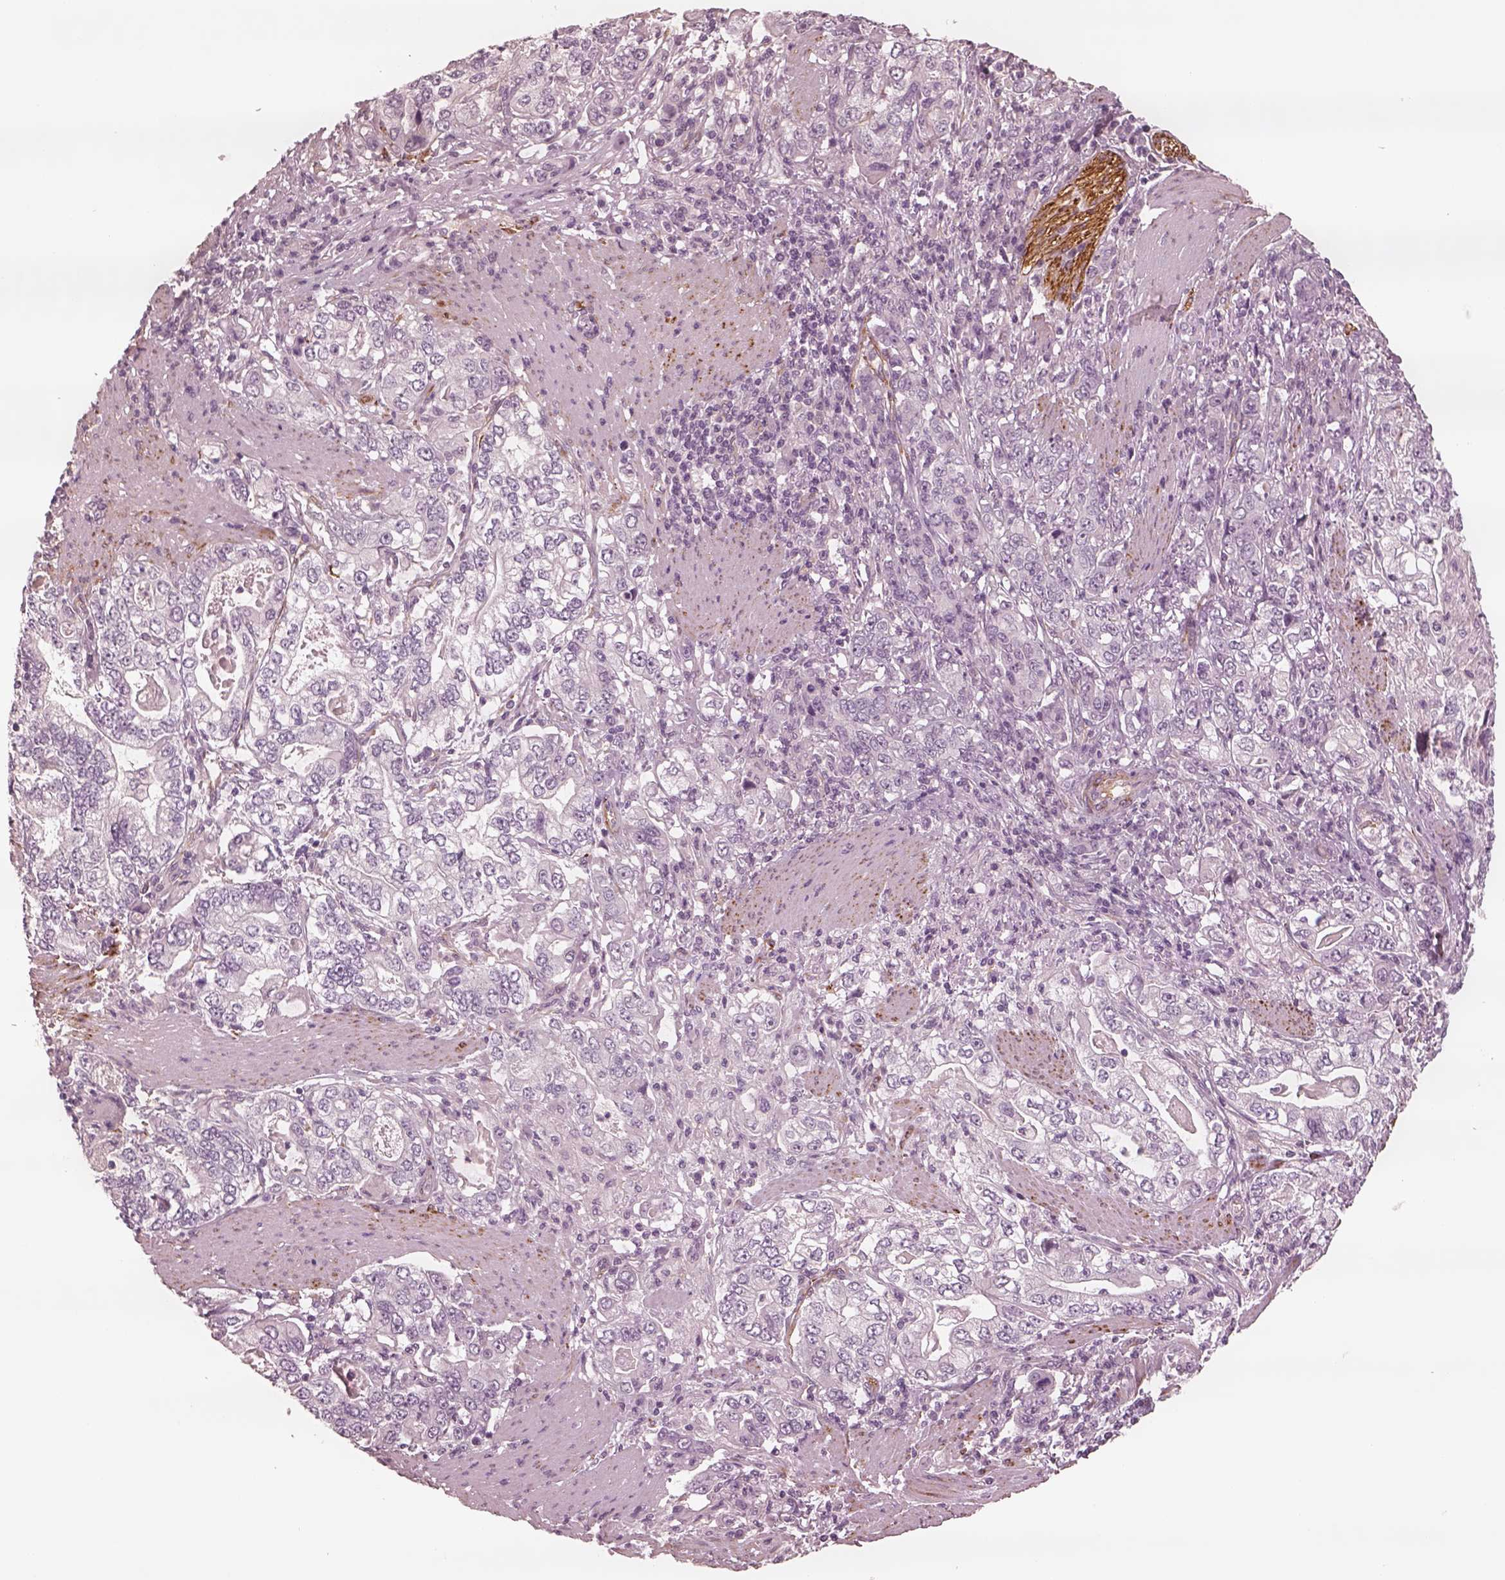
{"staining": {"intensity": "negative", "quantity": "none", "location": "none"}, "tissue": "stomach cancer", "cell_type": "Tumor cells", "image_type": "cancer", "snomed": [{"axis": "morphology", "description": "Adenocarcinoma, NOS"}, {"axis": "topography", "description": "Stomach, lower"}], "caption": "Tumor cells show no significant staining in stomach cancer.", "gene": "DNAAF9", "patient": {"sex": "female", "age": 72}}